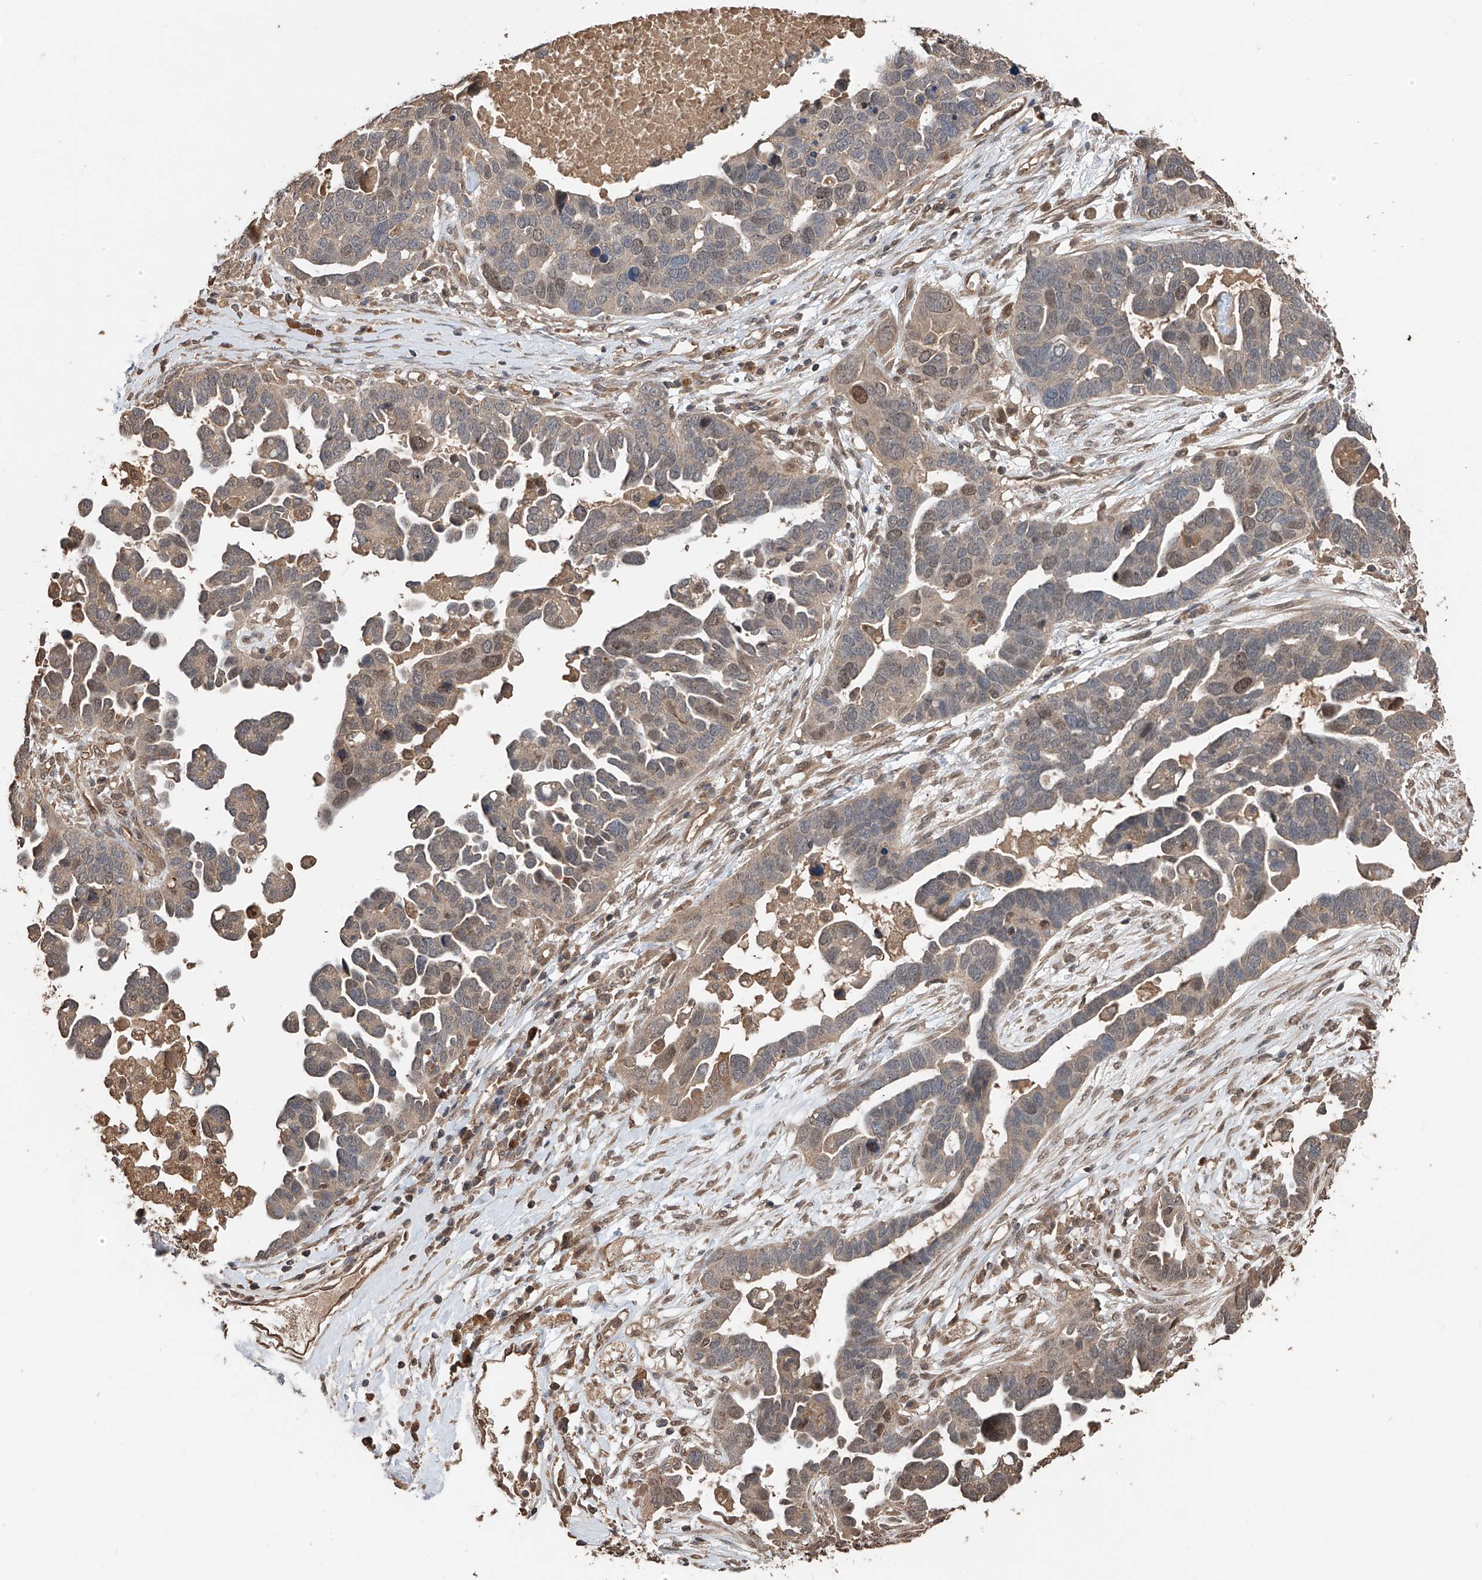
{"staining": {"intensity": "weak", "quantity": ">75%", "location": "cytoplasmic/membranous,nuclear"}, "tissue": "ovarian cancer", "cell_type": "Tumor cells", "image_type": "cancer", "snomed": [{"axis": "morphology", "description": "Cystadenocarcinoma, serous, NOS"}, {"axis": "topography", "description": "Ovary"}], "caption": "Weak cytoplasmic/membranous and nuclear positivity for a protein is seen in approximately >75% of tumor cells of serous cystadenocarcinoma (ovarian) using immunohistochemistry.", "gene": "FAM135A", "patient": {"sex": "female", "age": 54}}